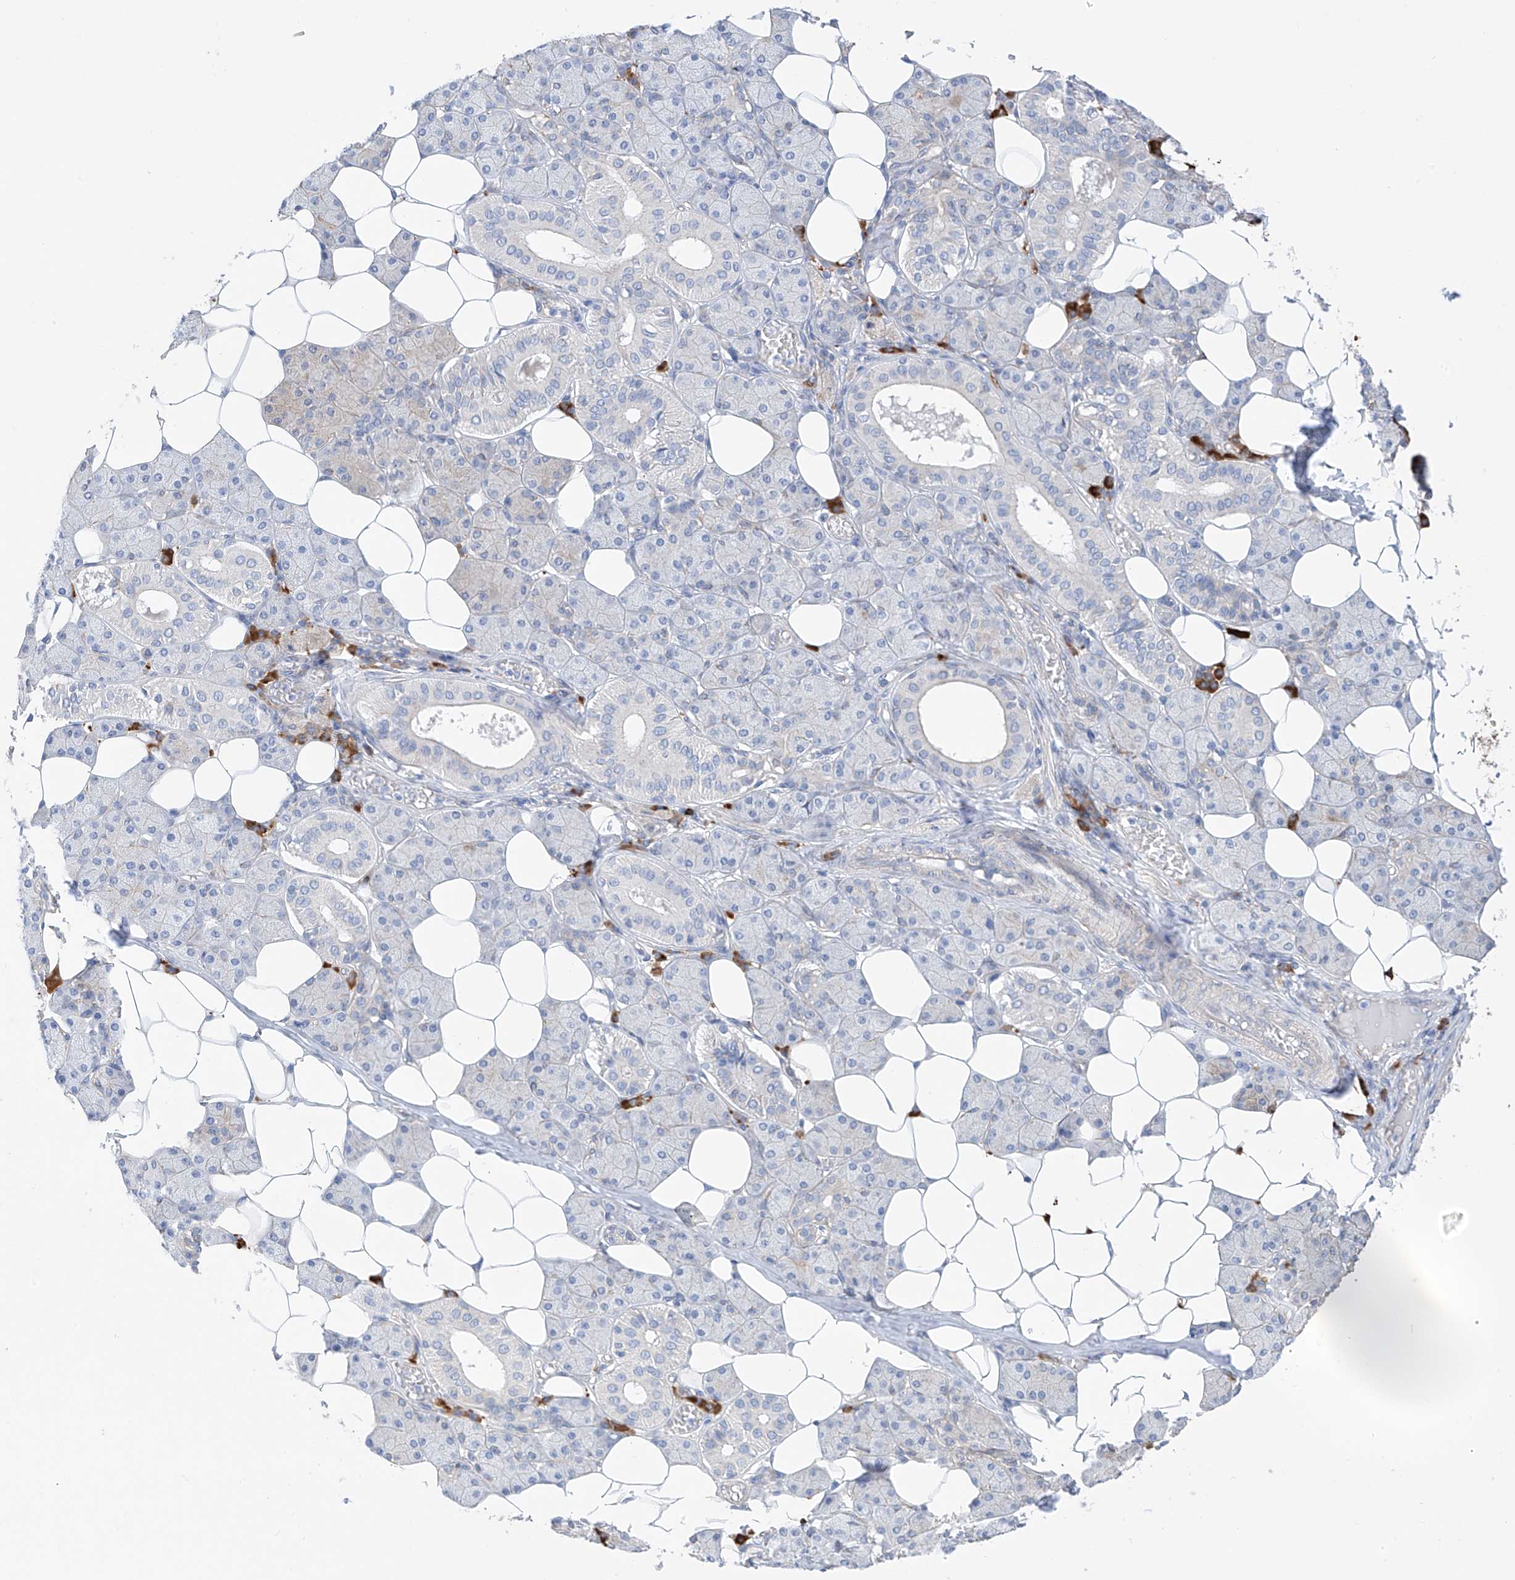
{"staining": {"intensity": "weak", "quantity": "25%-75%", "location": "cytoplasmic/membranous"}, "tissue": "salivary gland", "cell_type": "Glandular cells", "image_type": "normal", "snomed": [{"axis": "morphology", "description": "Normal tissue, NOS"}, {"axis": "topography", "description": "Salivary gland"}], "caption": "Protein expression analysis of benign salivary gland displays weak cytoplasmic/membranous positivity in approximately 25%-75% of glandular cells.", "gene": "REC8", "patient": {"sex": "female", "age": 33}}